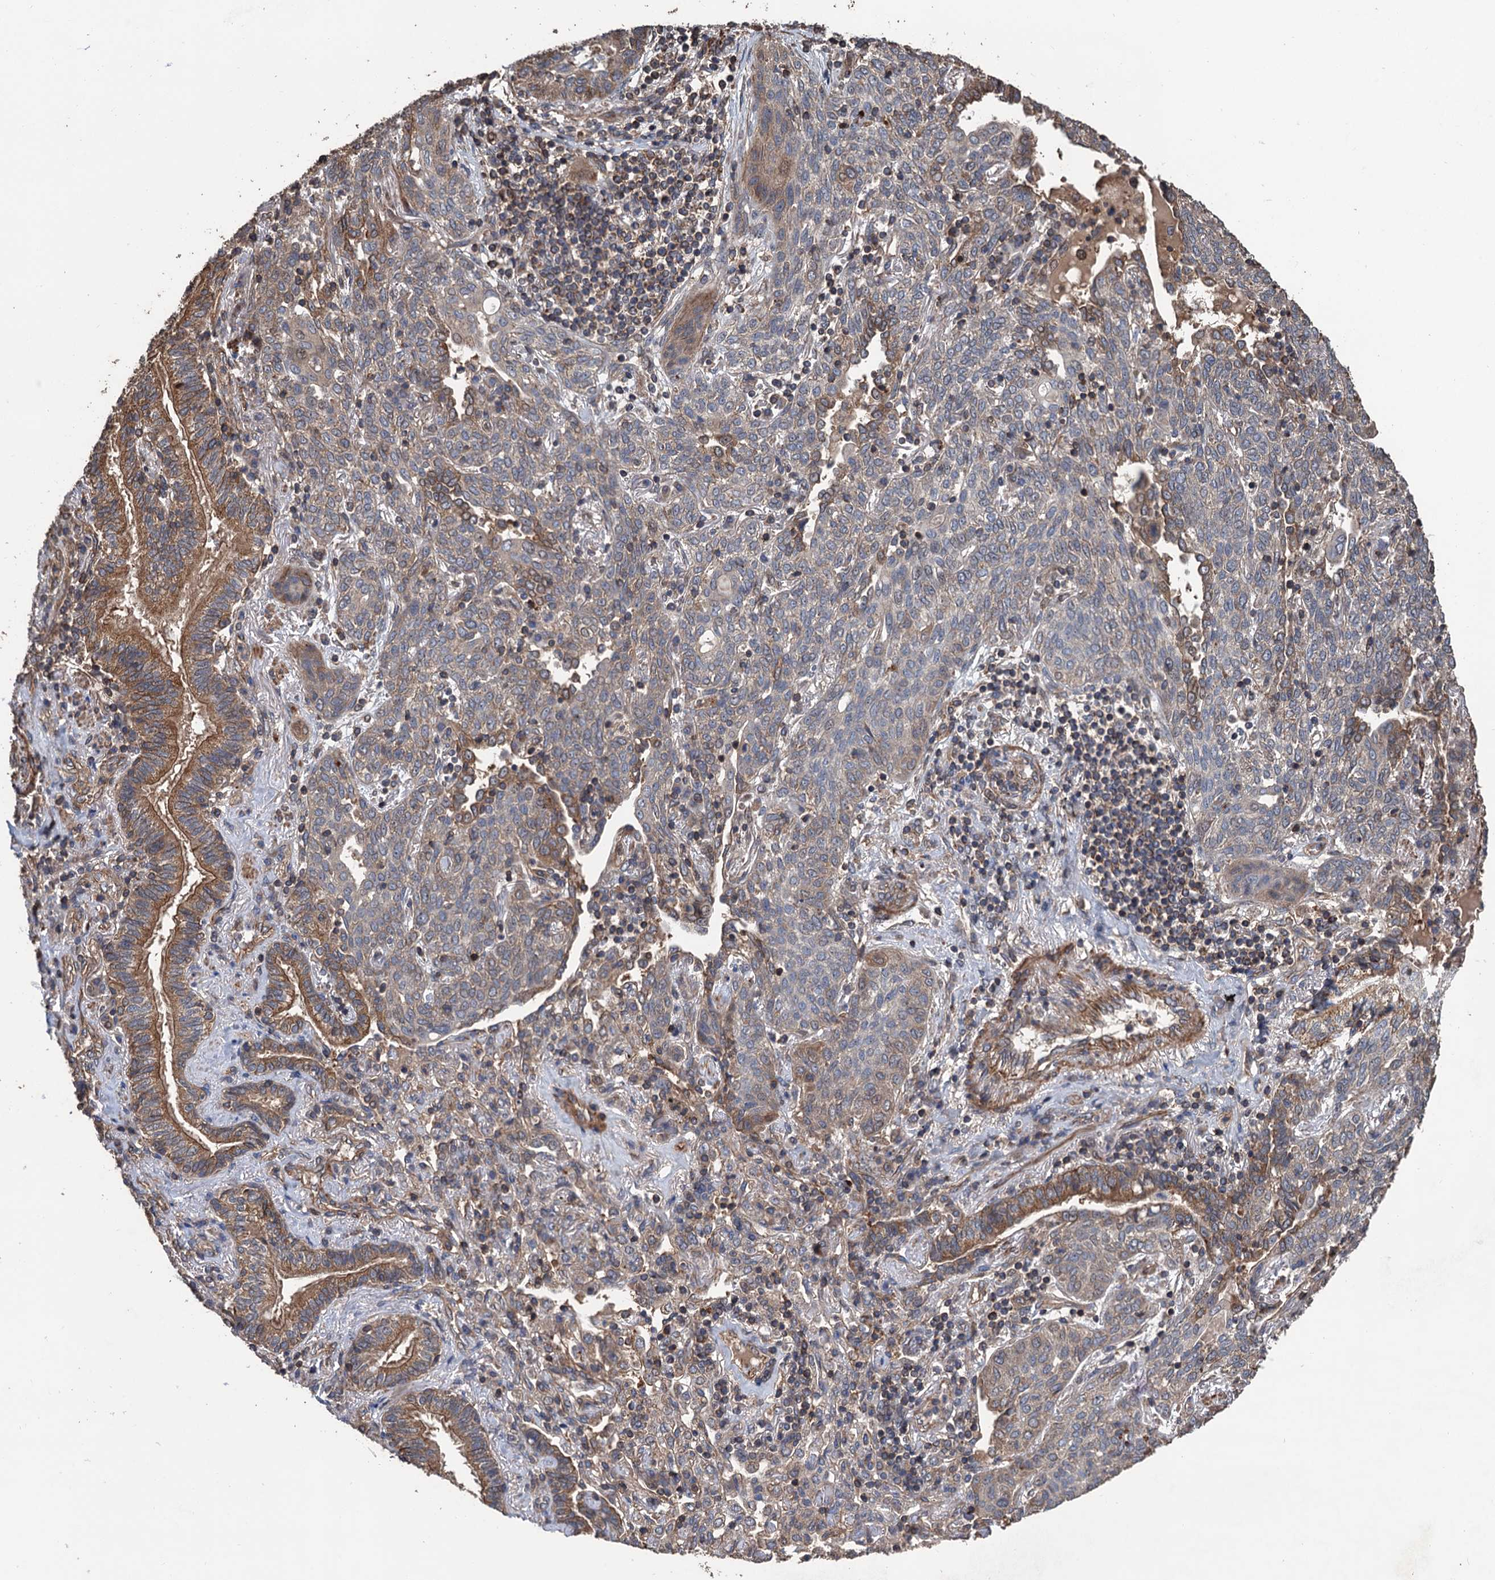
{"staining": {"intensity": "weak", "quantity": "25%-75%", "location": "cytoplasmic/membranous"}, "tissue": "lung cancer", "cell_type": "Tumor cells", "image_type": "cancer", "snomed": [{"axis": "morphology", "description": "Squamous cell carcinoma, NOS"}, {"axis": "topography", "description": "Lung"}], "caption": "High-magnification brightfield microscopy of lung cancer stained with DAB (3,3'-diaminobenzidine) (brown) and counterstained with hematoxylin (blue). tumor cells exhibit weak cytoplasmic/membranous staining is present in about25%-75% of cells.", "gene": "PPP4R1", "patient": {"sex": "female", "age": 70}}